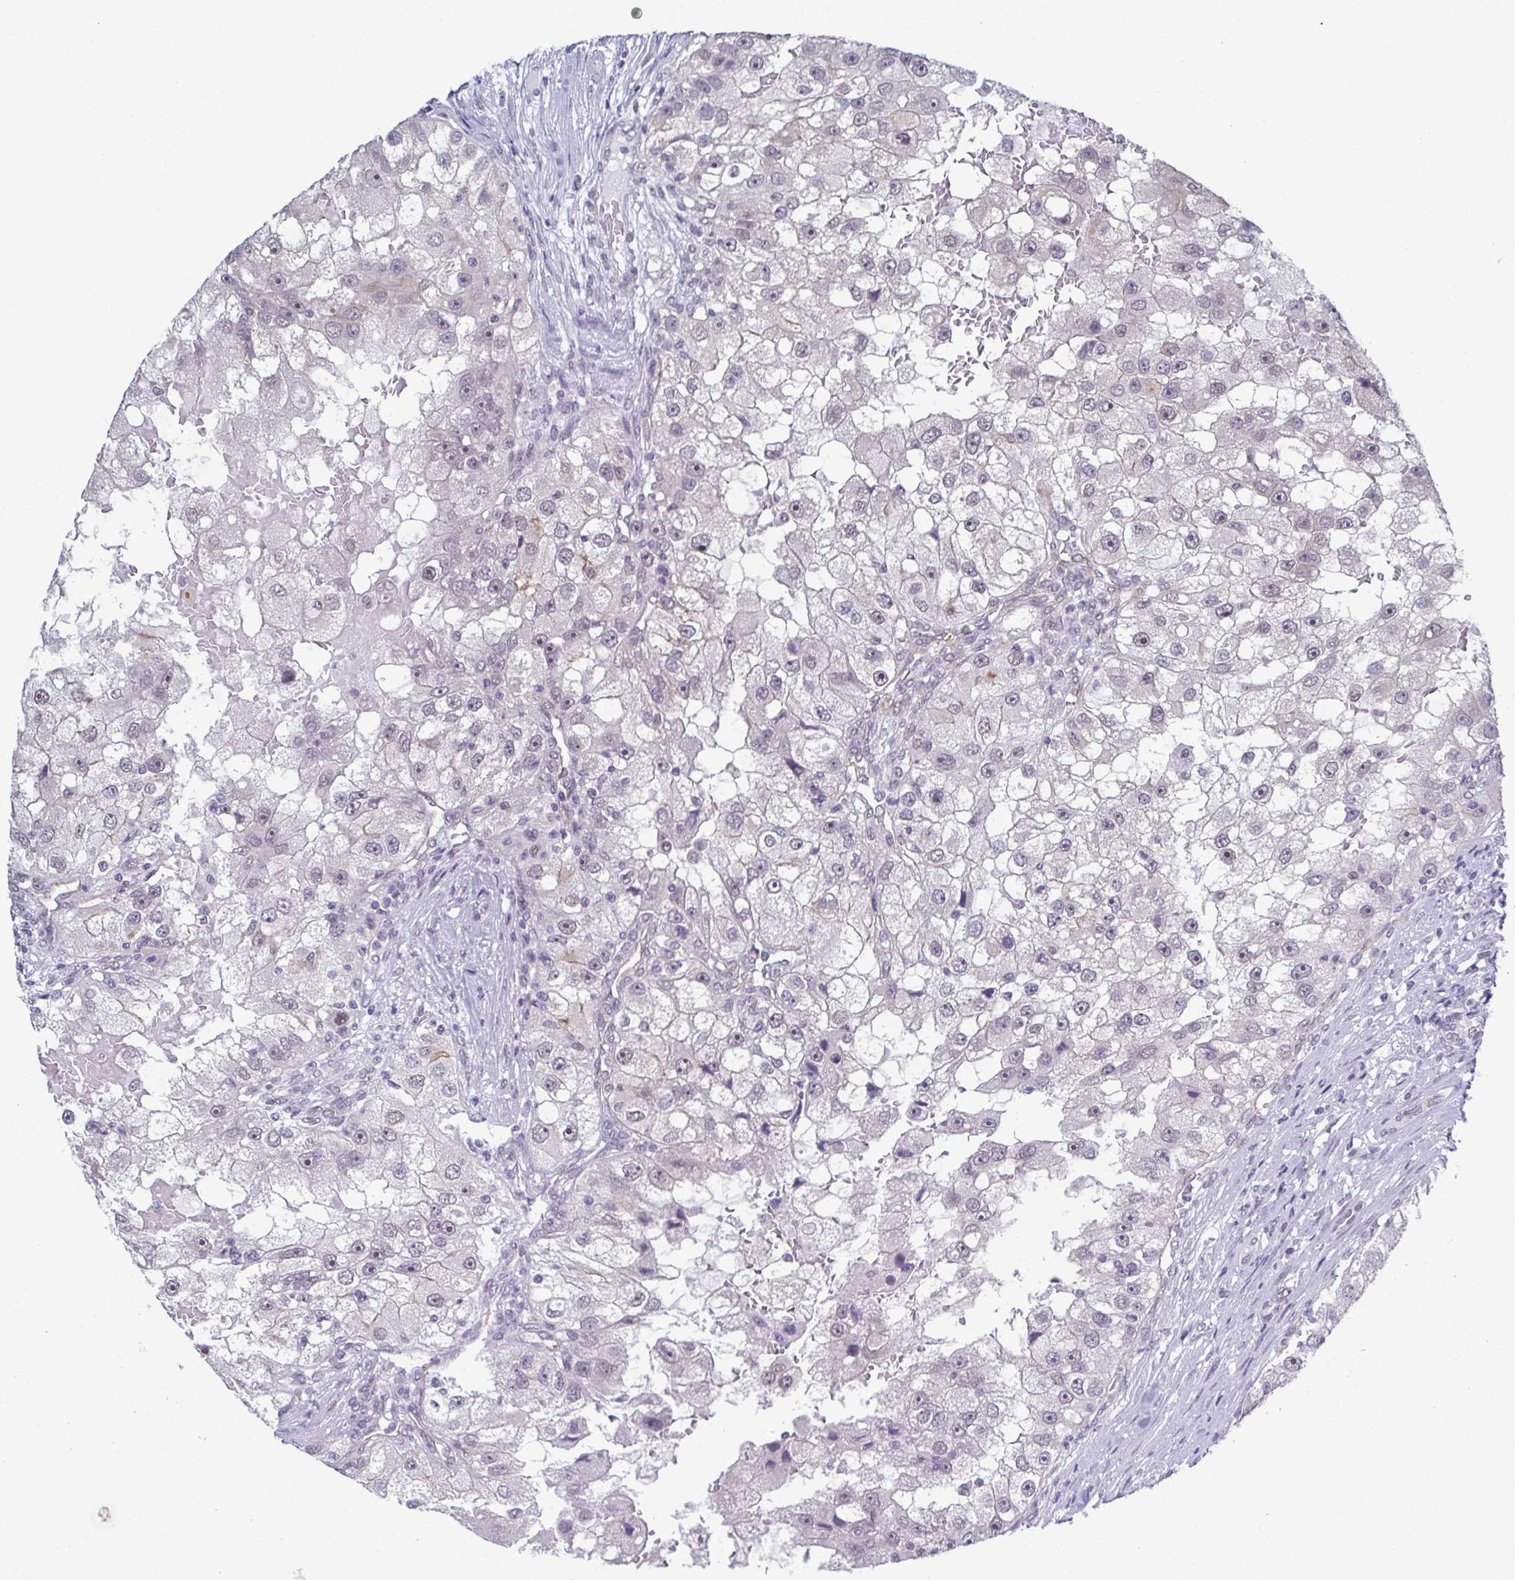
{"staining": {"intensity": "negative", "quantity": "none", "location": "none"}, "tissue": "renal cancer", "cell_type": "Tumor cells", "image_type": "cancer", "snomed": [{"axis": "morphology", "description": "Adenocarcinoma, NOS"}, {"axis": "topography", "description": "Kidney"}], "caption": "Tumor cells show no significant expression in renal adenocarcinoma.", "gene": "TMEM92", "patient": {"sex": "male", "age": 63}}